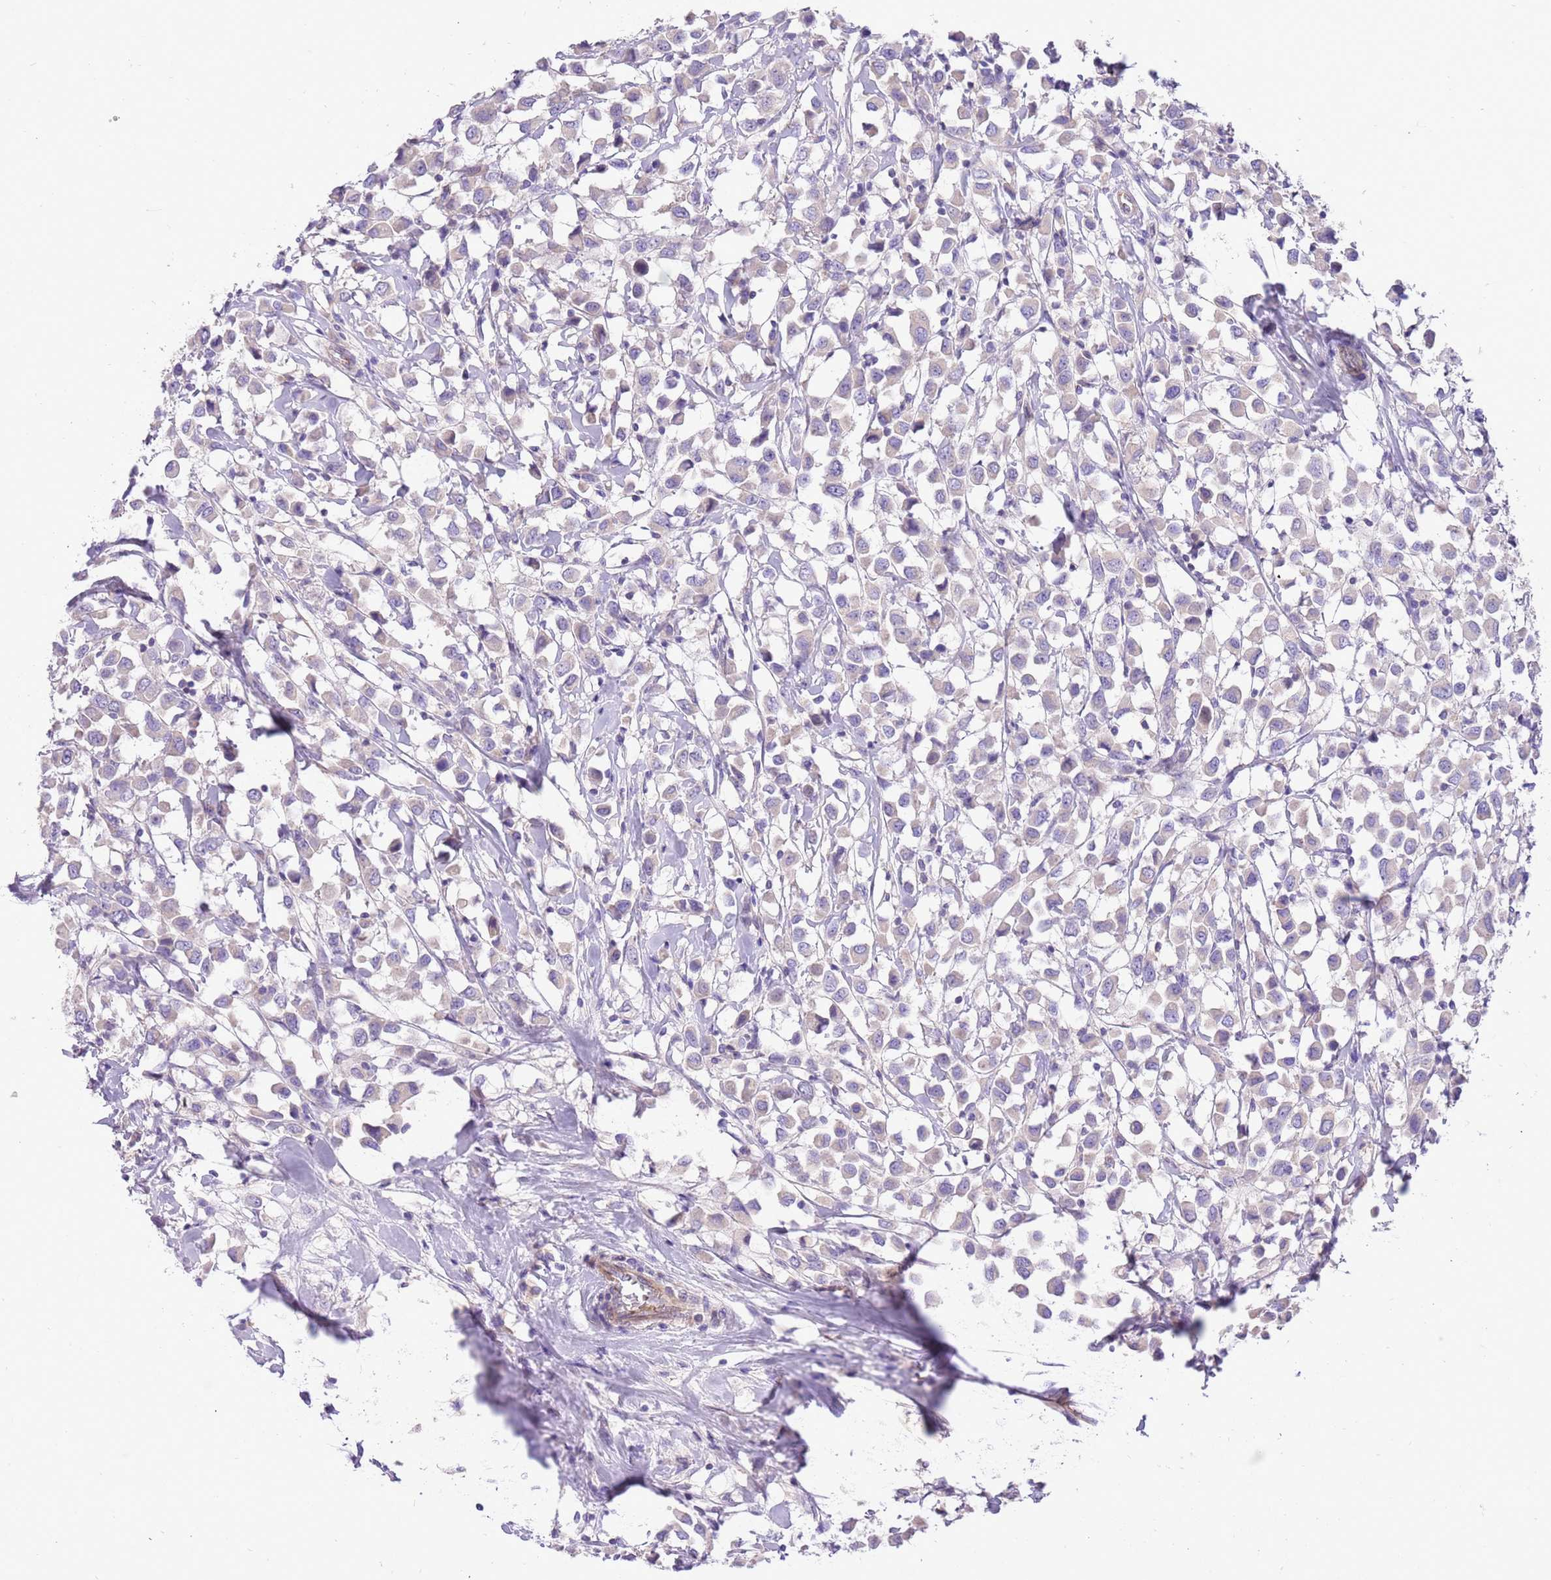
{"staining": {"intensity": "negative", "quantity": "none", "location": "none"}, "tissue": "breast cancer", "cell_type": "Tumor cells", "image_type": "cancer", "snomed": [{"axis": "morphology", "description": "Duct carcinoma"}, {"axis": "topography", "description": "Breast"}], "caption": "Breast cancer was stained to show a protein in brown. There is no significant staining in tumor cells. (DAB (3,3'-diaminobenzidine) IHC with hematoxylin counter stain).", "gene": "GLCE", "patient": {"sex": "female", "age": 61}}